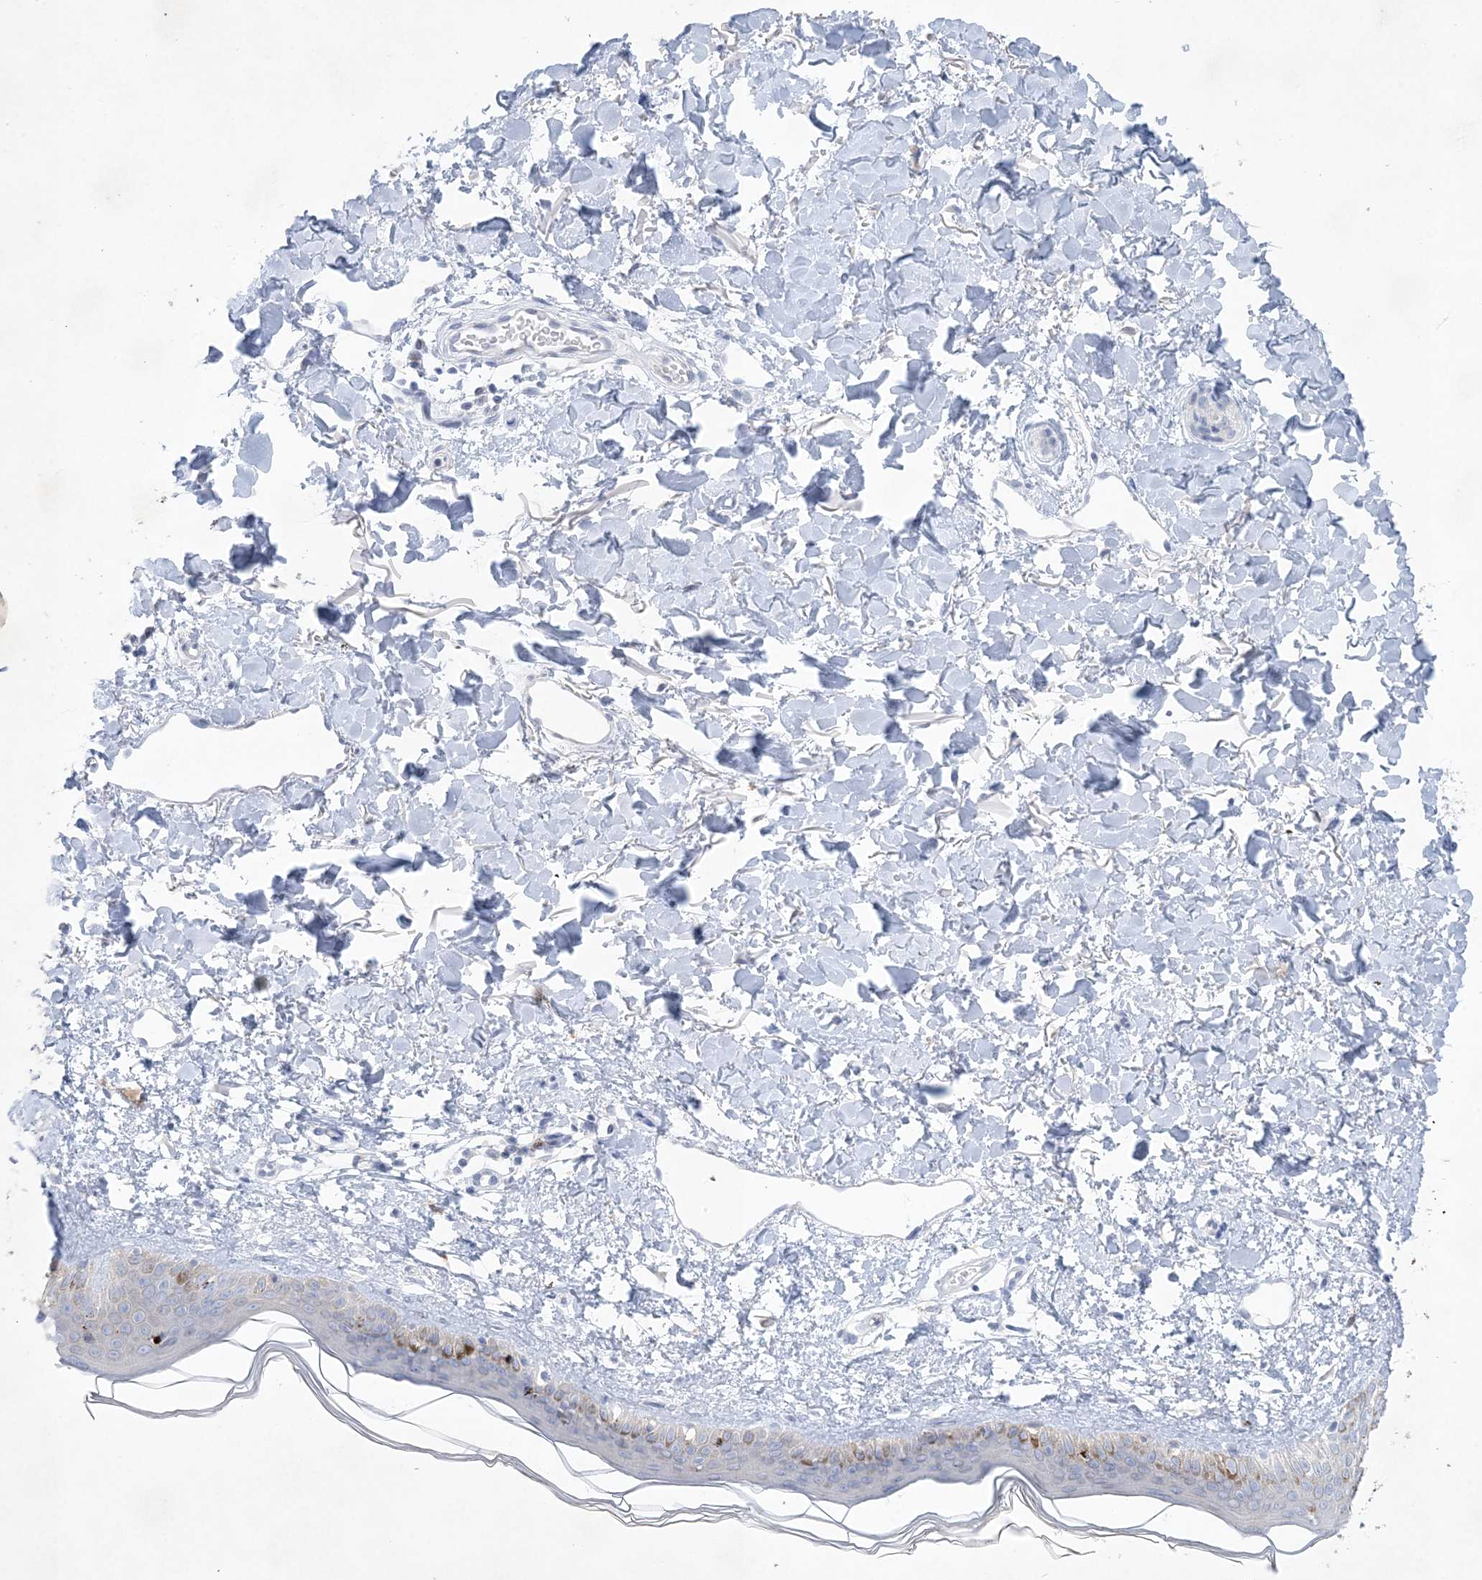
{"staining": {"intensity": "negative", "quantity": "none", "location": "none"}, "tissue": "skin", "cell_type": "Fibroblasts", "image_type": "normal", "snomed": [{"axis": "morphology", "description": "Normal tissue, NOS"}, {"axis": "topography", "description": "Skin"}], "caption": "Immunohistochemistry (IHC) image of normal human skin stained for a protein (brown), which demonstrates no positivity in fibroblasts. The staining is performed using DAB brown chromogen with nuclei counter-stained in using hematoxylin.", "gene": "GABRG1", "patient": {"sex": "female", "age": 58}}